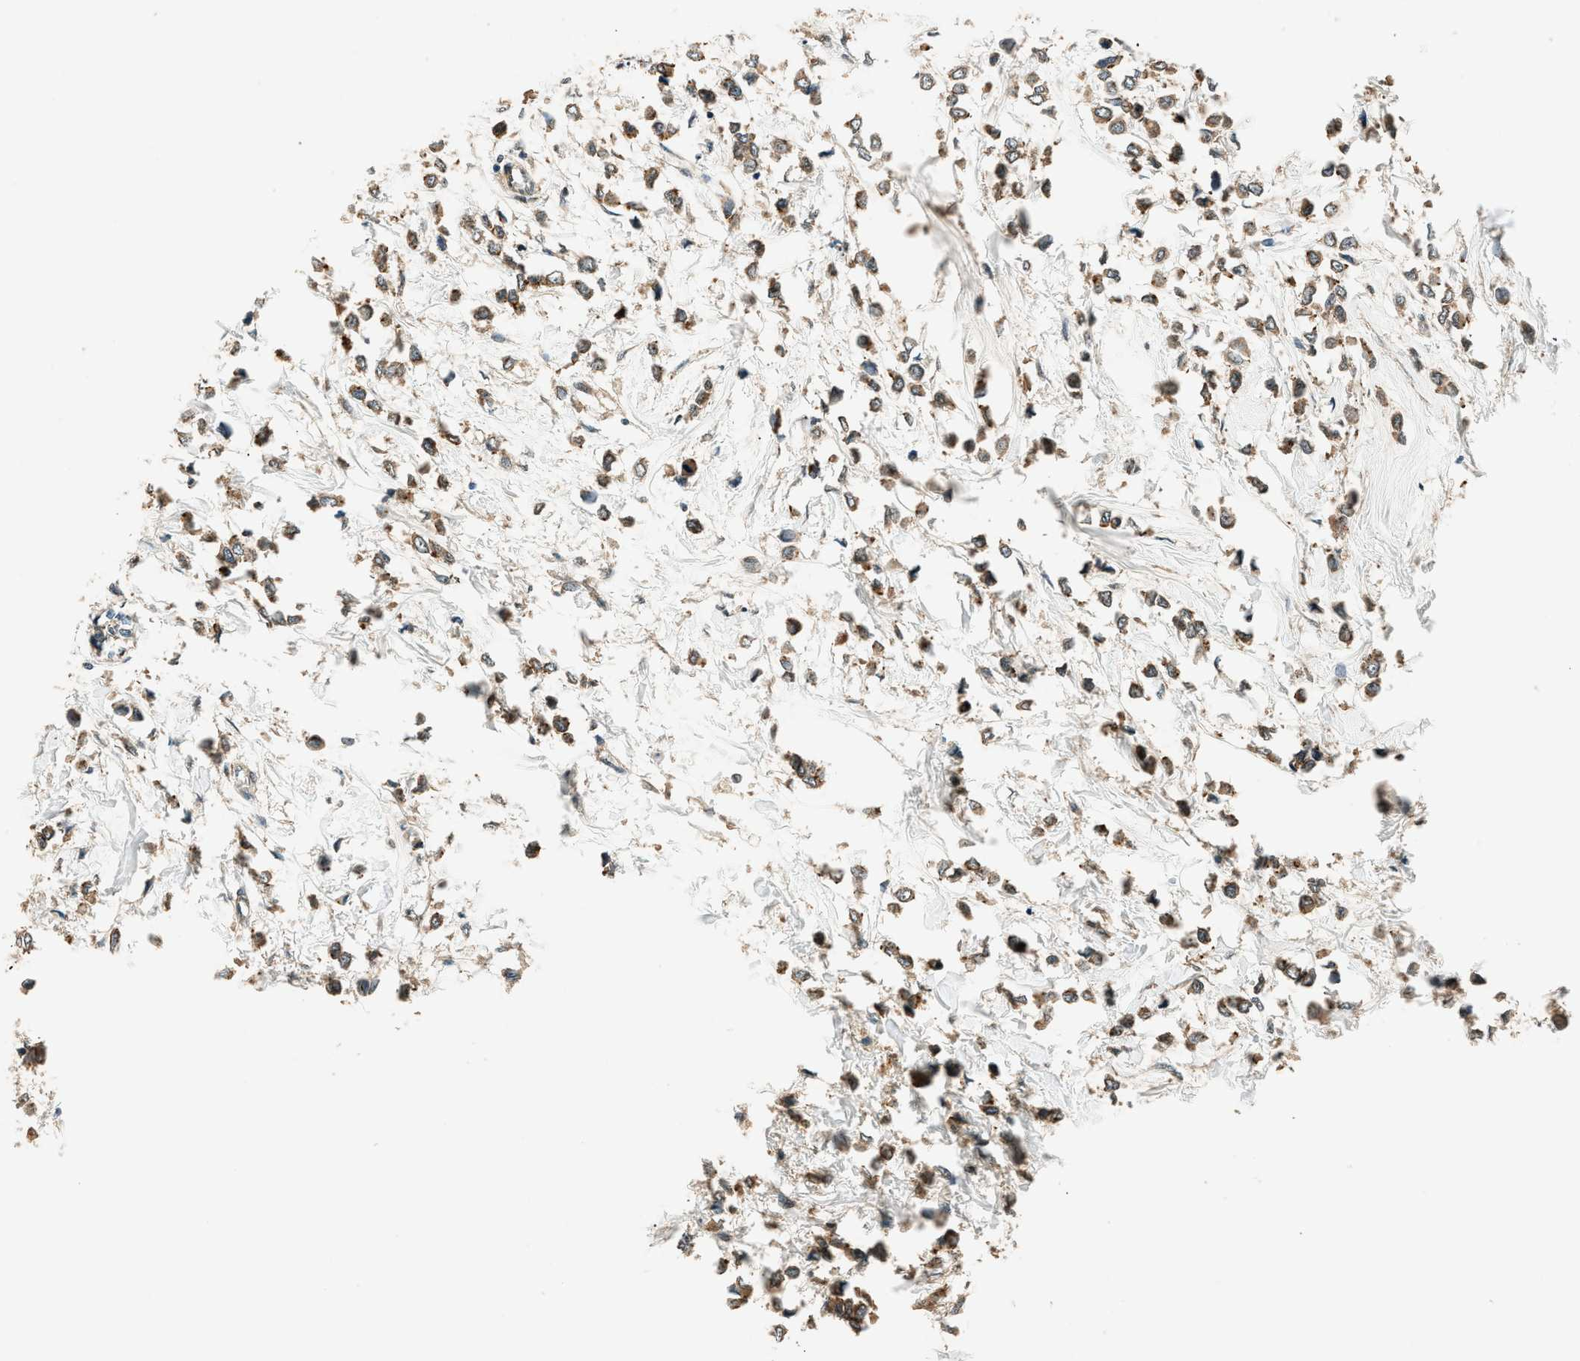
{"staining": {"intensity": "moderate", "quantity": ">75%", "location": "cytoplasmic/membranous"}, "tissue": "breast cancer", "cell_type": "Tumor cells", "image_type": "cancer", "snomed": [{"axis": "morphology", "description": "Lobular carcinoma"}, {"axis": "topography", "description": "Breast"}], "caption": "Protein staining by IHC shows moderate cytoplasmic/membranous positivity in about >75% of tumor cells in breast cancer (lobular carcinoma).", "gene": "ARHGEF11", "patient": {"sex": "female", "age": 51}}